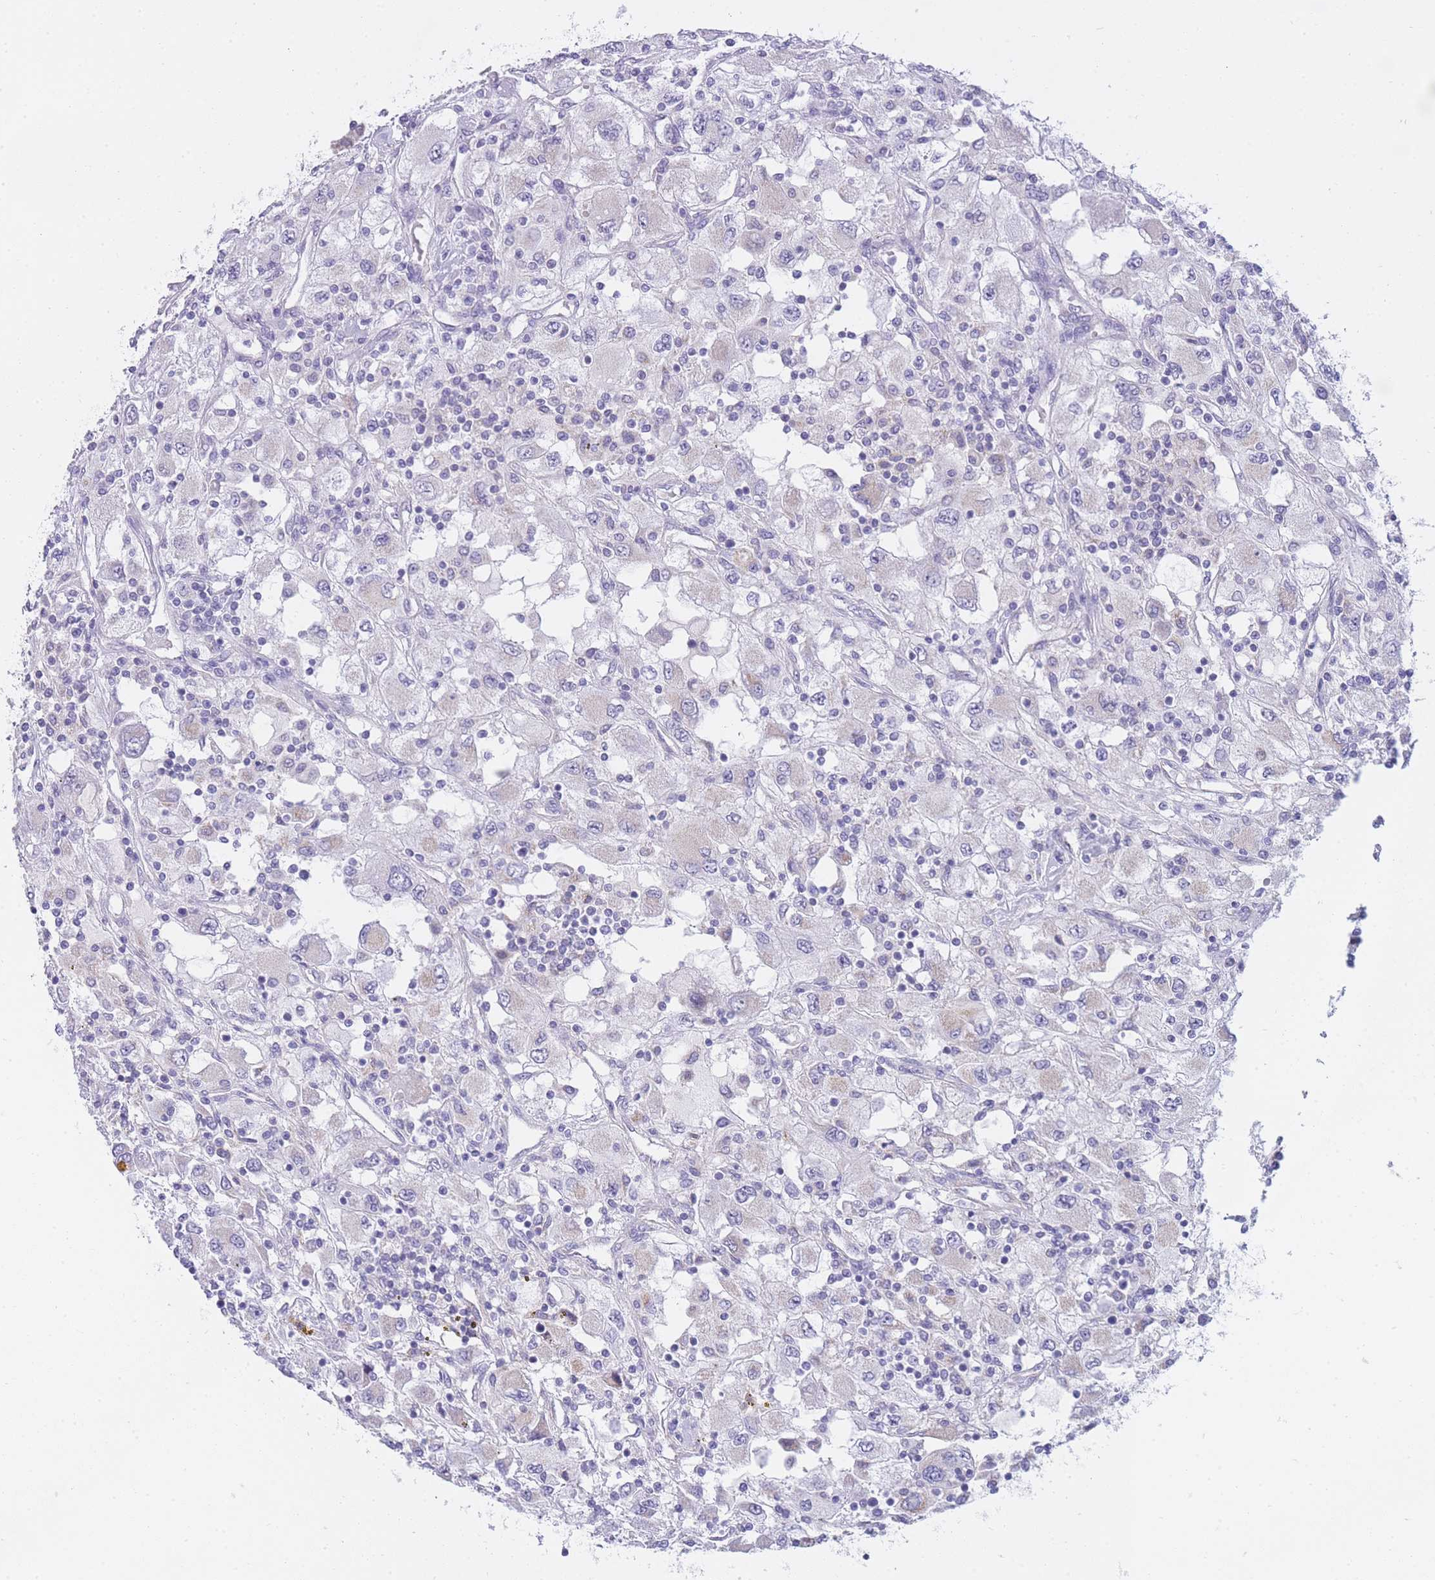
{"staining": {"intensity": "negative", "quantity": "none", "location": "none"}, "tissue": "renal cancer", "cell_type": "Tumor cells", "image_type": "cancer", "snomed": [{"axis": "morphology", "description": "Adenocarcinoma, NOS"}, {"axis": "topography", "description": "Kidney"}], "caption": "Image shows no protein positivity in tumor cells of adenocarcinoma (renal) tissue.", "gene": "FRAT2", "patient": {"sex": "female", "age": 67}}